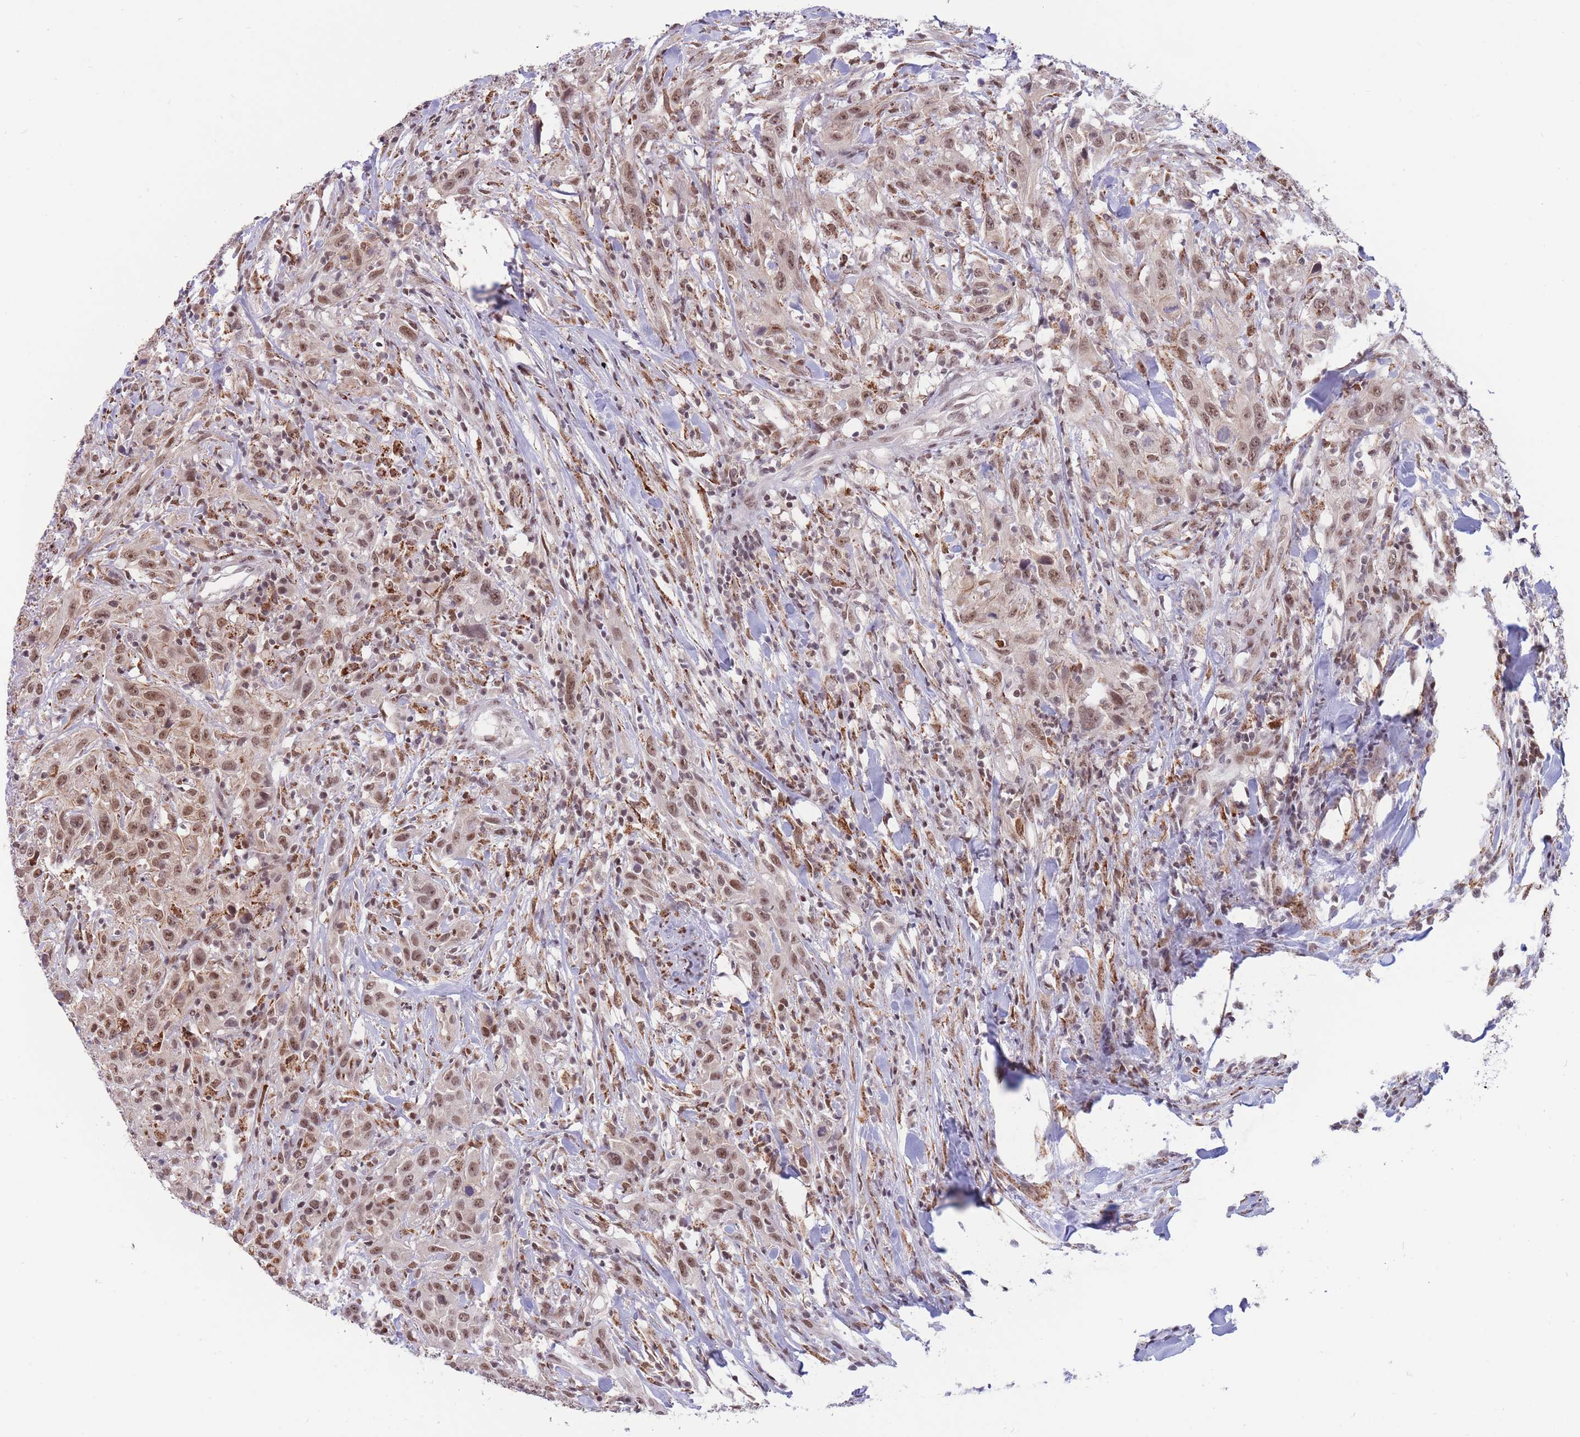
{"staining": {"intensity": "moderate", "quantity": ">75%", "location": "nuclear"}, "tissue": "urothelial cancer", "cell_type": "Tumor cells", "image_type": "cancer", "snomed": [{"axis": "morphology", "description": "Urothelial carcinoma, High grade"}, {"axis": "topography", "description": "Urinary bladder"}], "caption": "Tumor cells reveal moderate nuclear positivity in approximately >75% of cells in urothelial carcinoma (high-grade).", "gene": "TARBP2", "patient": {"sex": "male", "age": 61}}